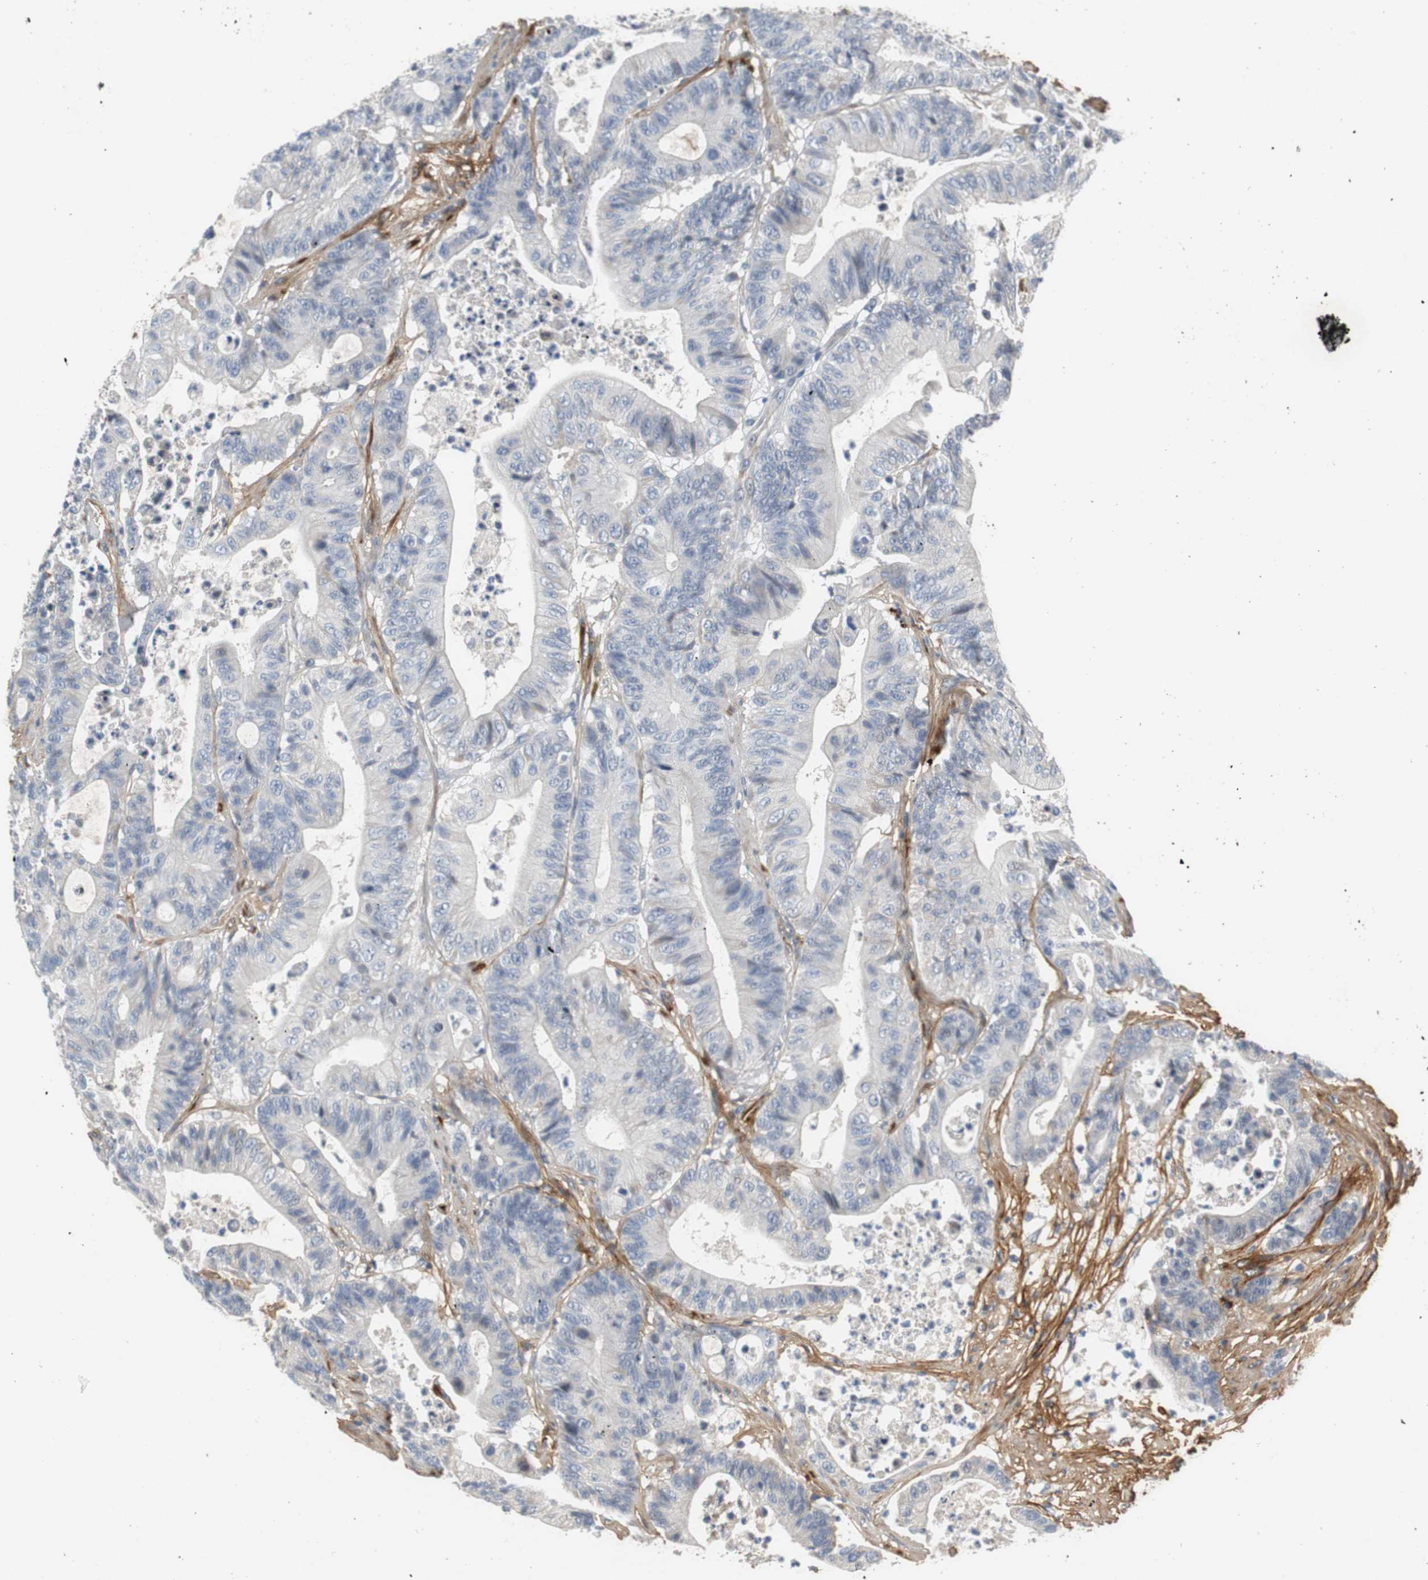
{"staining": {"intensity": "negative", "quantity": "none", "location": "none"}, "tissue": "colorectal cancer", "cell_type": "Tumor cells", "image_type": "cancer", "snomed": [{"axis": "morphology", "description": "Adenocarcinoma, NOS"}, {"axis": "topography", "description": "Colon"}], "caption": "DAB (3,3'-diaminobenzidine) immunohistochemical staining of human adenocarcinoma (colorectal) displays no significant staining in tumor cells.", "gene": "COL12A1", "patient": {"sex": "female", "age": 84}}